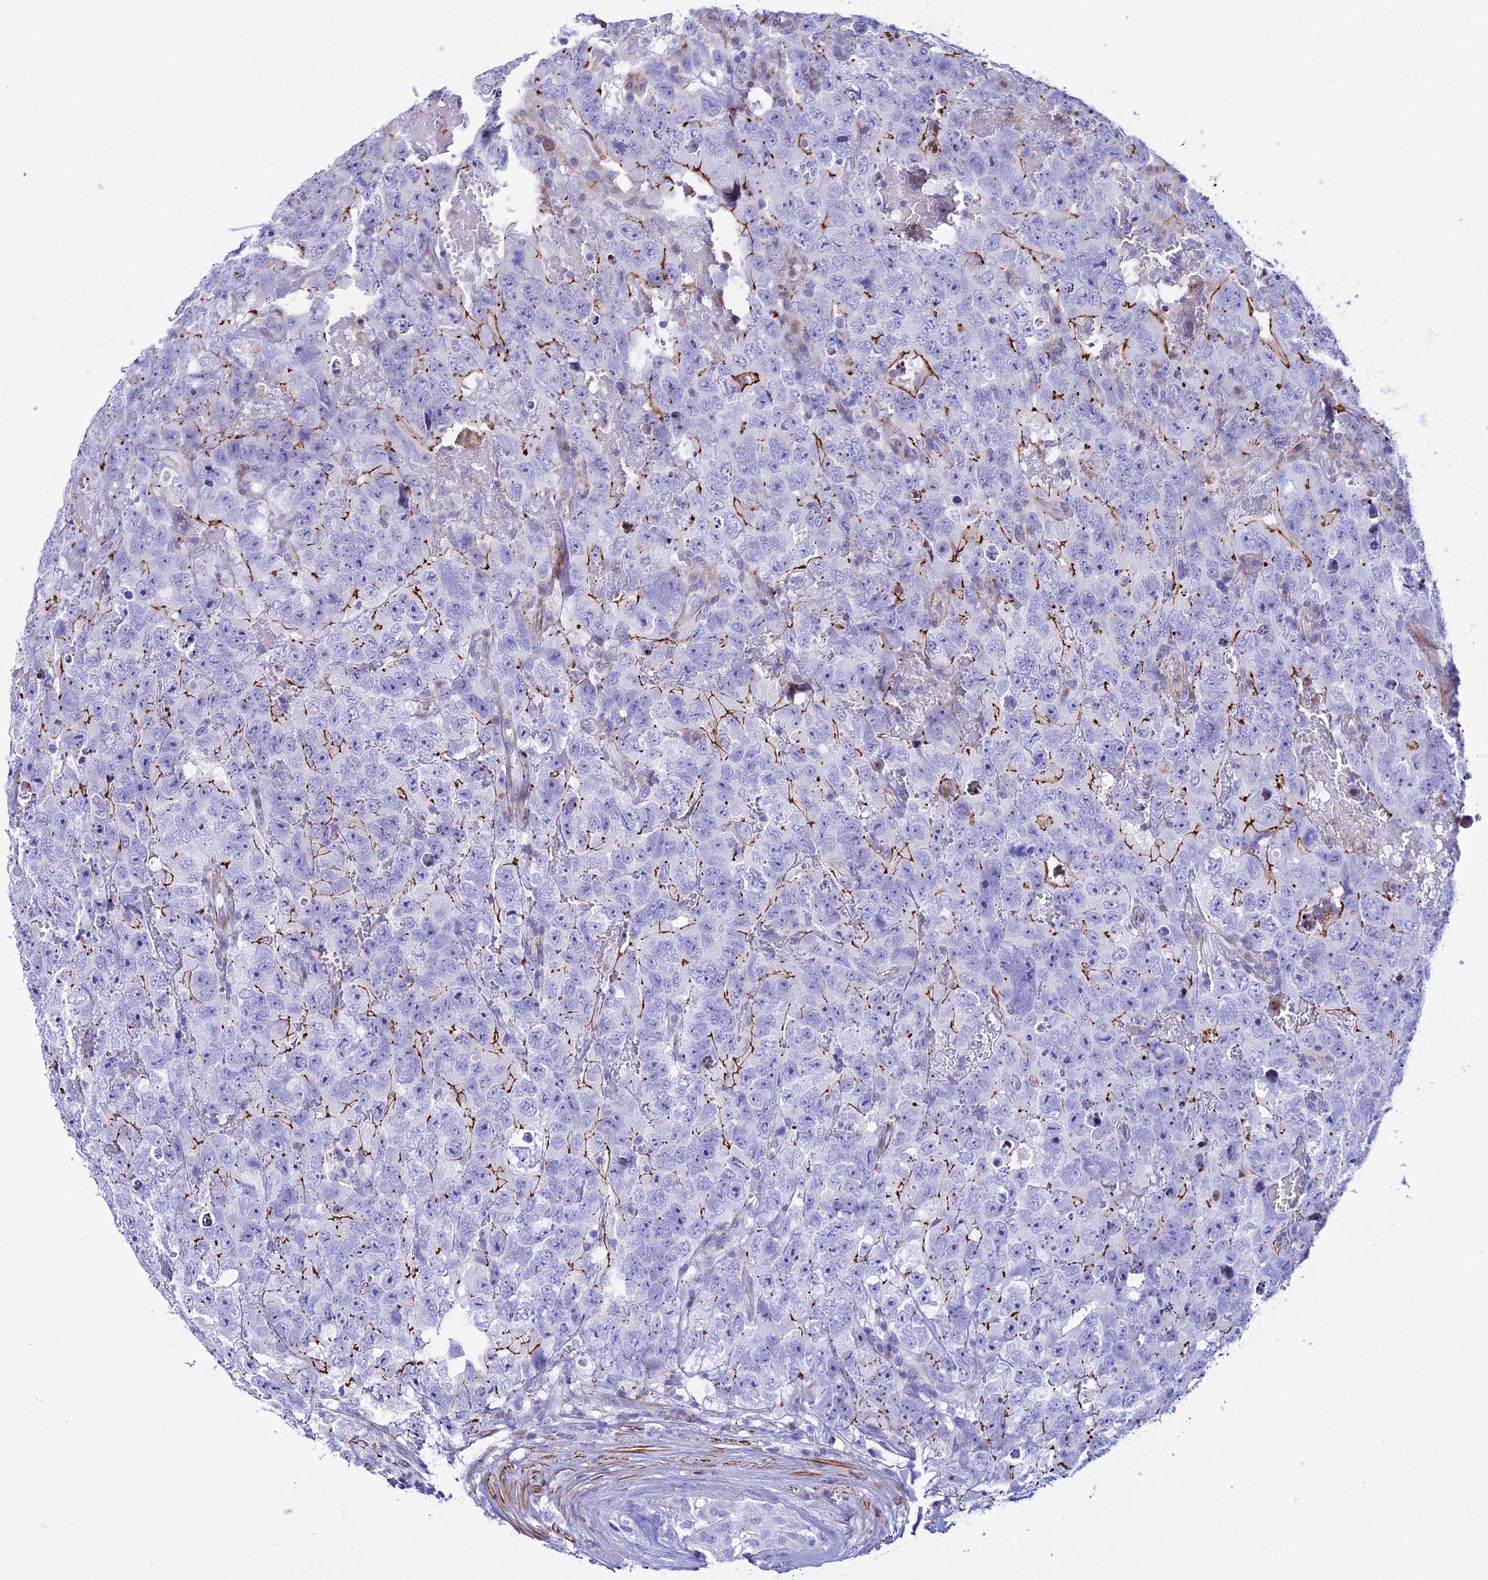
{"staining": {"intensity": "strong", "quantity": "<25%", "location": "cytoplasmic/membranous"}, "tissue": "testis cancer", "cell_type": "Tumor cells", "image_type": "cancer", "snomed": [{"axis": "morphology", "description": "Carcinoma, Embryonal, NOS"}, {"axis": "topography", "description": "Testis"}], "caption": "Immunohistochemistry (IHC) of human testis embryonal carcinoma demonstrates medium levels of strong cytoplasmic/membranous expression in approximately <25% of tumor cells. (IHC, brightfield microscopy, high magnification).", "gene": "DLX1", "patient": {"sex": "male", "age": 45}}